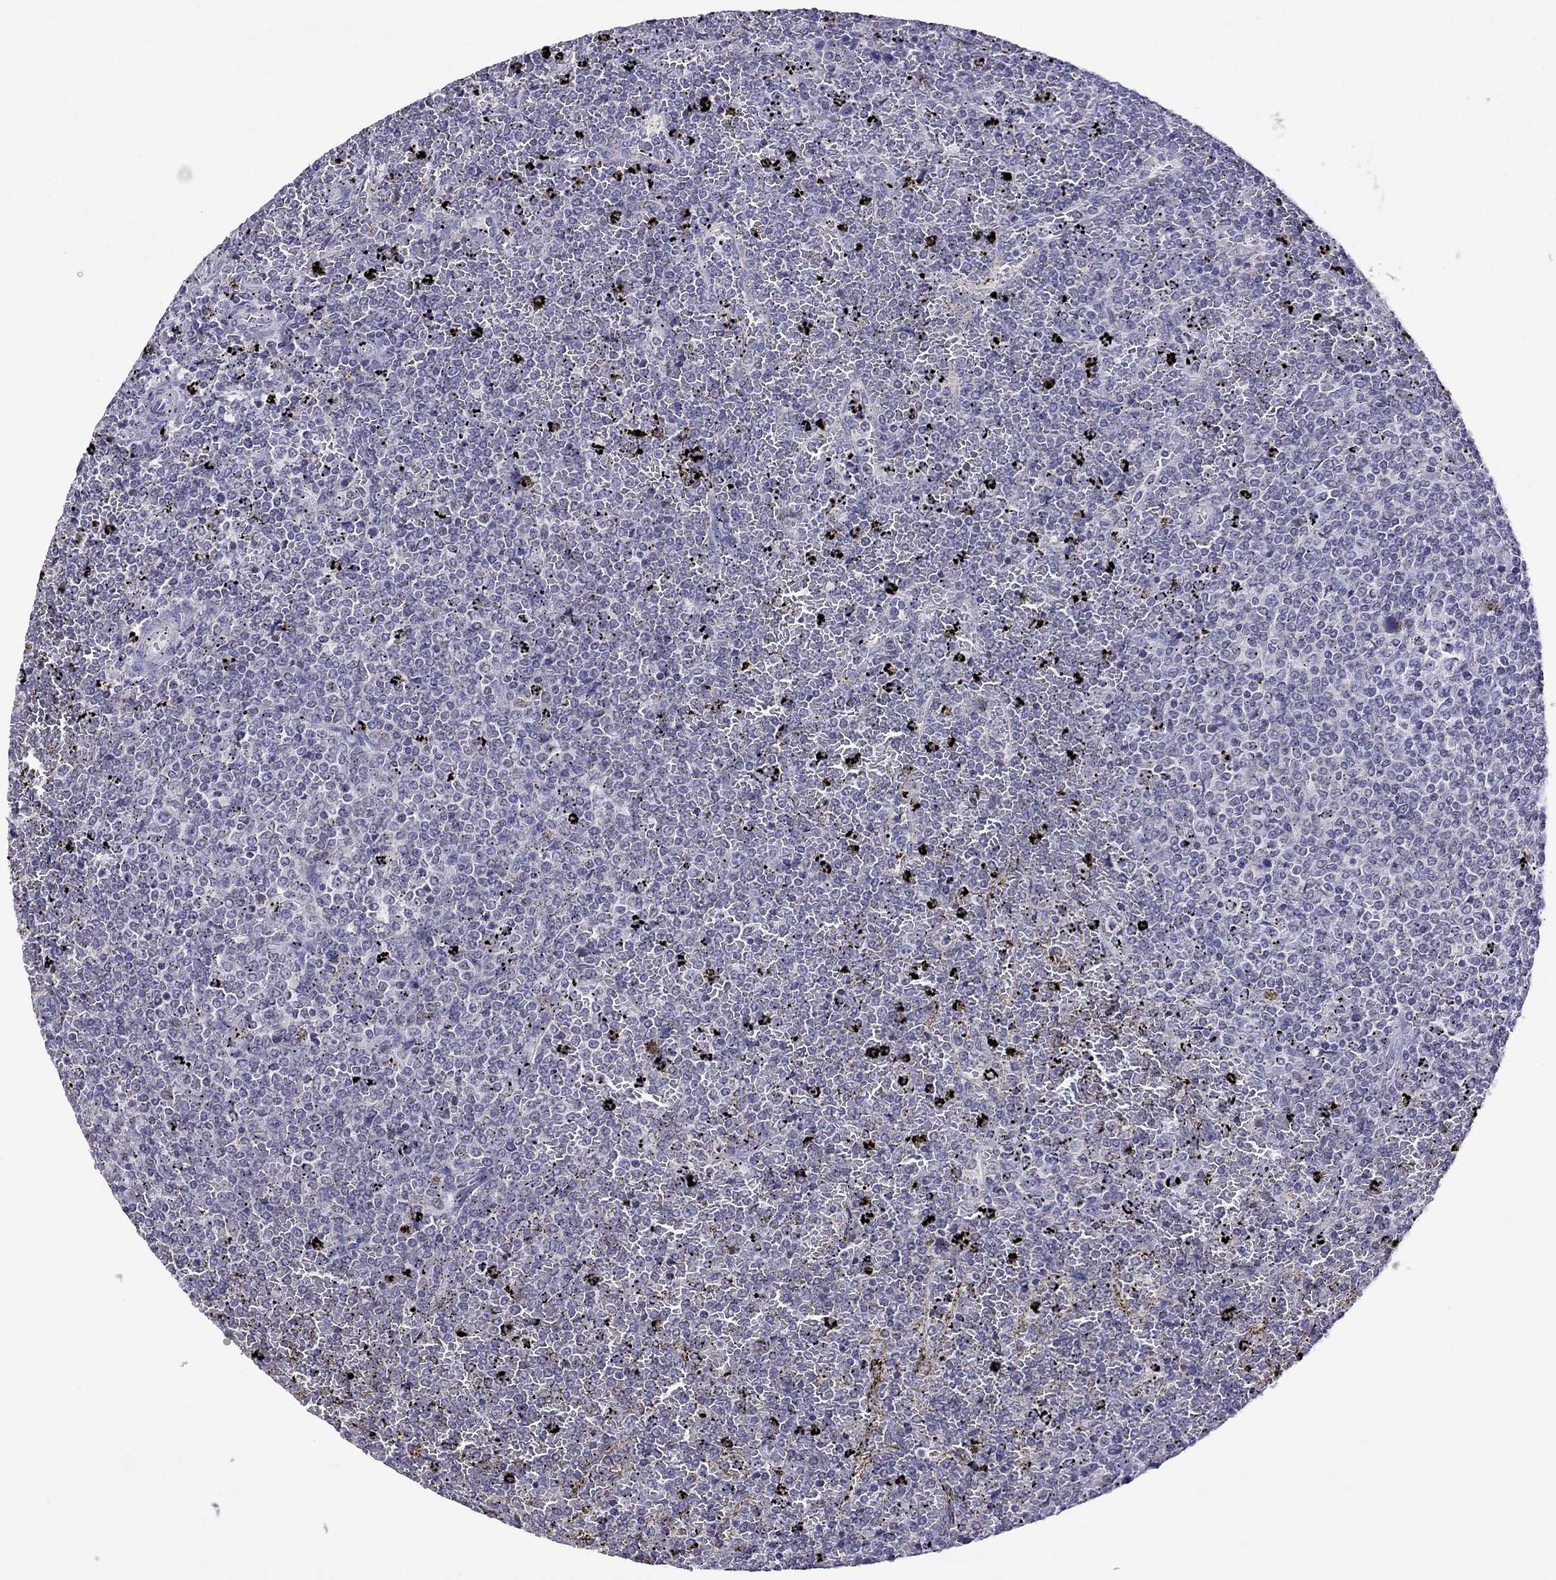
{"staining": {"intensity": "negative", "quantity": "none", "location": "none"}, "tissue": "lymphoma", "cell_type": "Tumor cells", "image_type": "cancer", "snomed": [{"axis": "morphology", "description": "Malignant lymphoma, non-Hodgkin's type, Low grade"}, {"axis": "topography", "description": "Spleen"}], "caption": "This is an immunohistochemistry (IHC) photomicrograph of malignant lymphoma, non-Hodgkin's type (low-grade). There is no positivity in tumor cells.", "gene": "MPZ", "patient": {"sex": "female", "age": 77}}